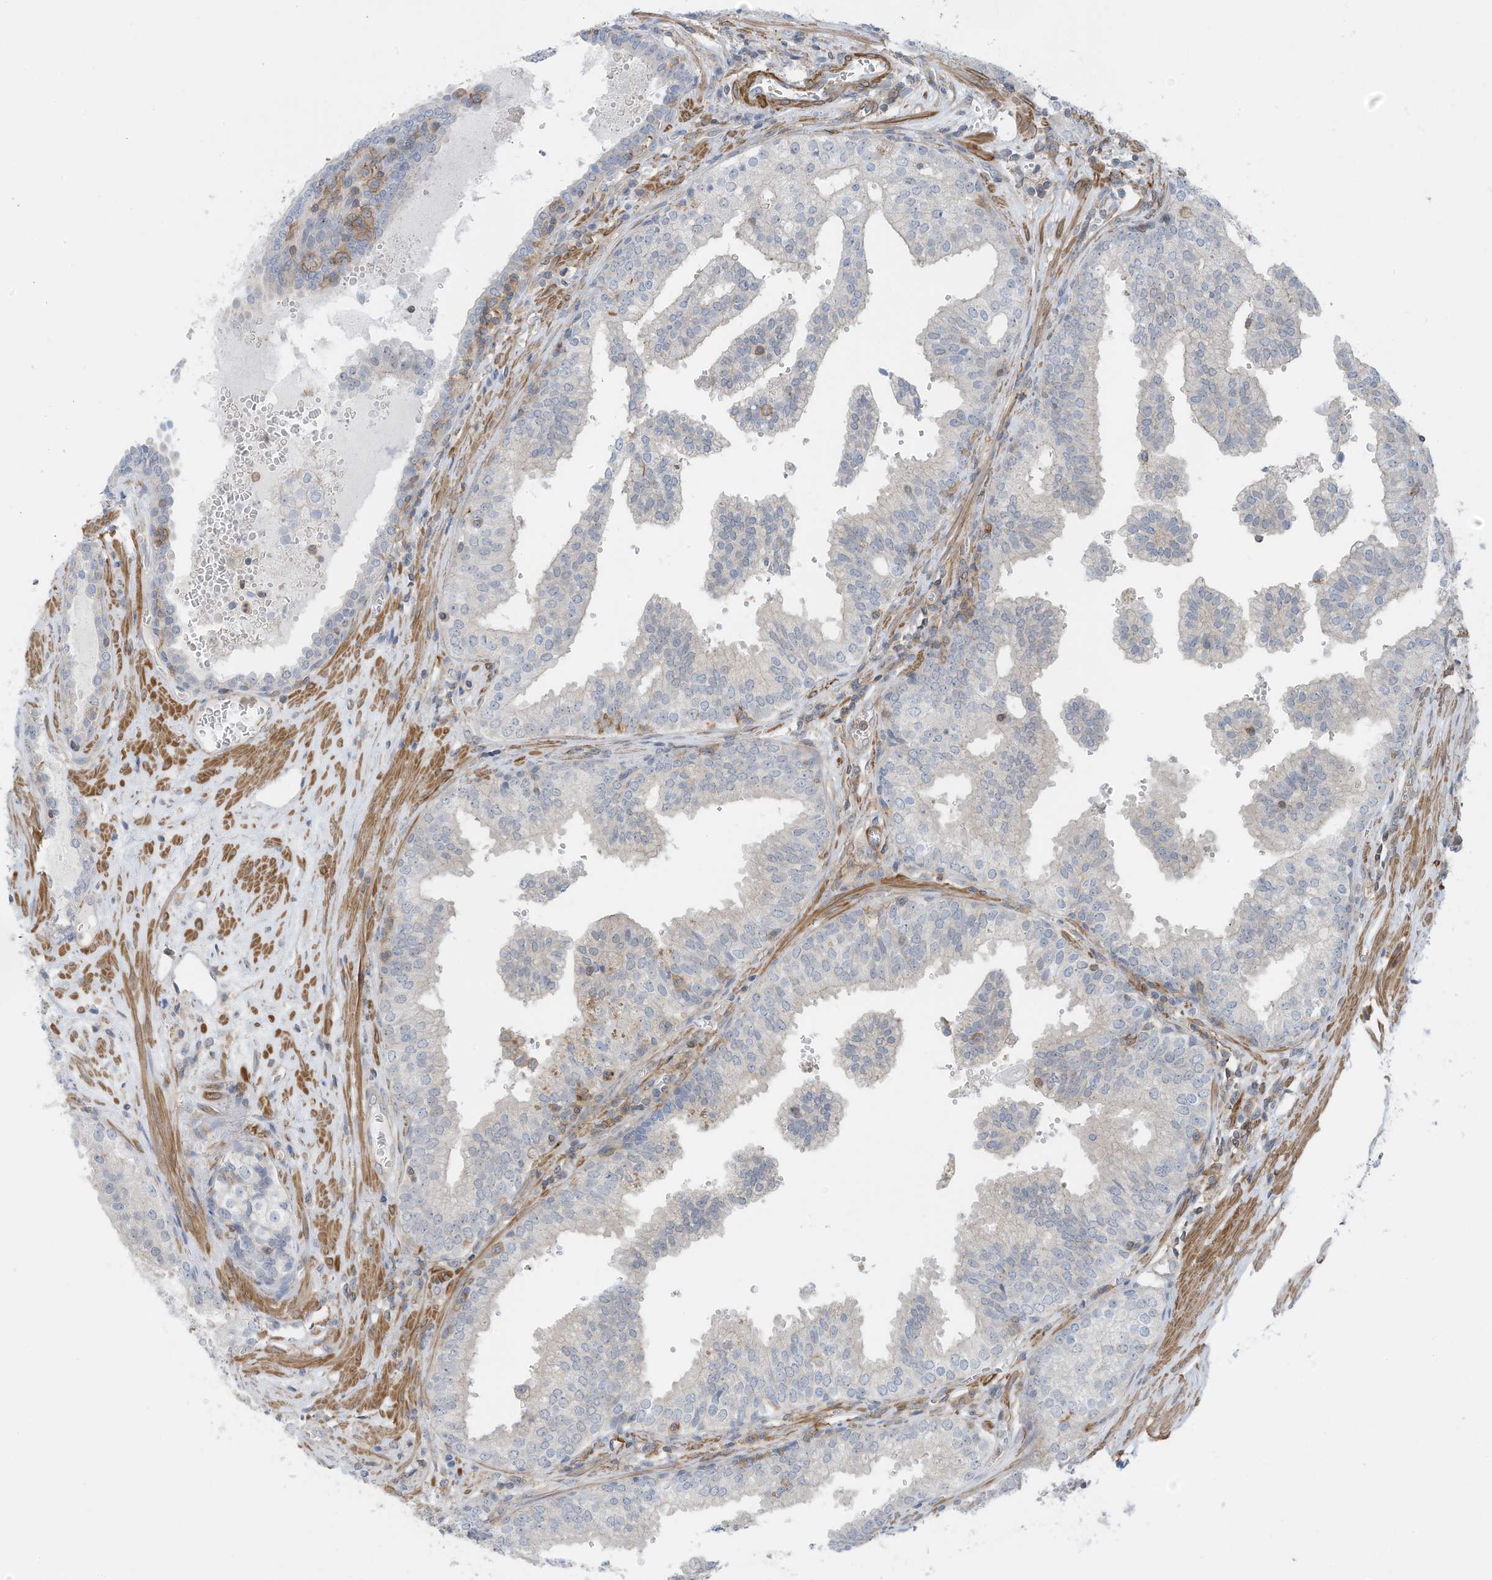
{"staining": {"intensity": "negative", "quantity": "none", "location": "none"}, "tissue": "prostate cancer", "cell_type": "Tumor cells", "image_type": "cancer", "snomed": [{"axis": "morphology", "description": "Adenocarcinoma, High grade"}, {"axis": "topography", "description": "Prostate"}], "caption": "High magnification brightfield microscopy of prostate cancer (high-grade adenocarcinoma) stained with DAB (brown) and counterstained with hematoxylin (blue): tumor cells show no significant positivity.", "gene": "ZNF846", "patient": {"sex": "male", "age": 68}}